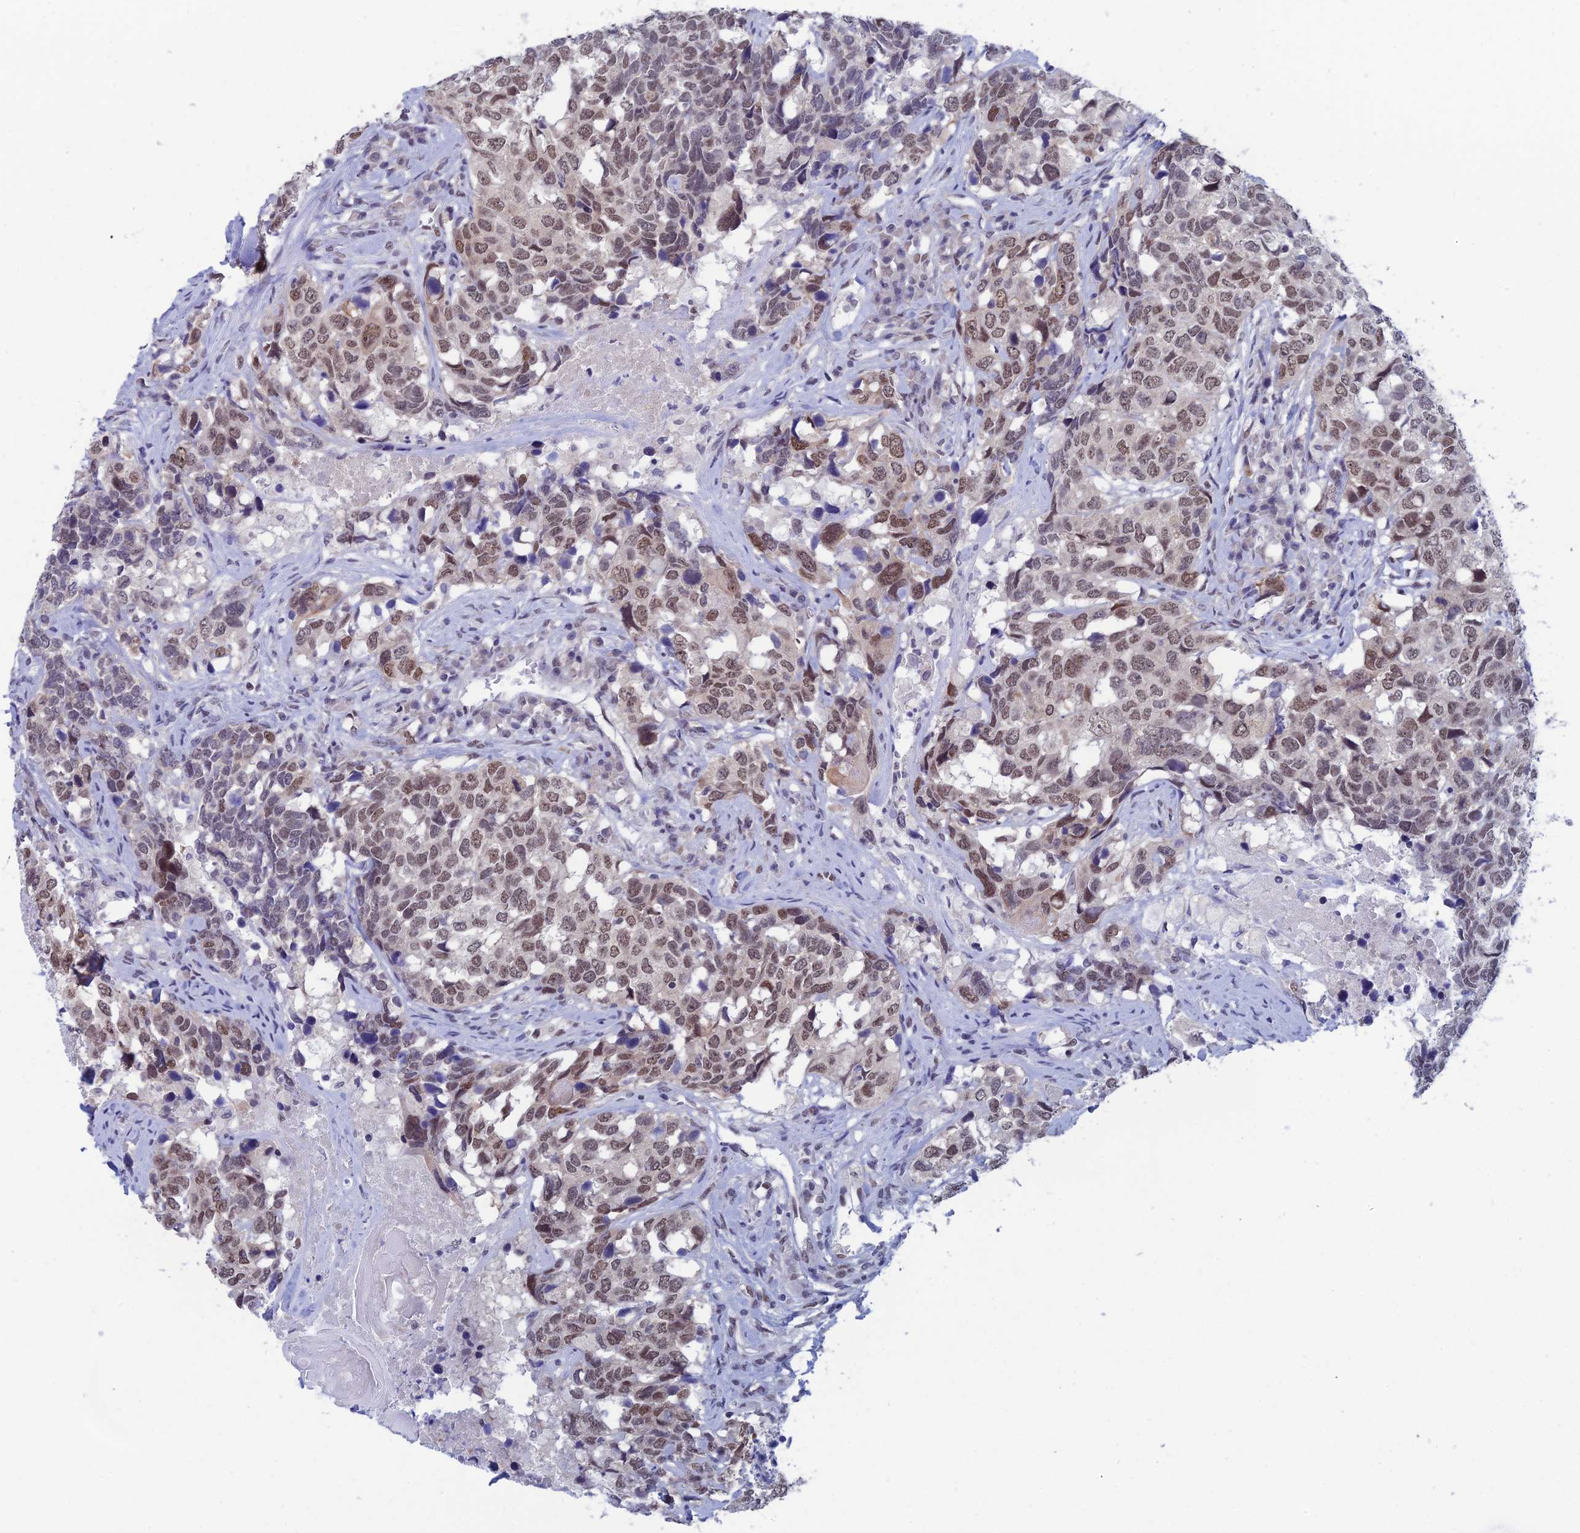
{"staining": {"intensity": "moderate", "quantity": ">75%", "location": "nuclear"}, "tissue": "head and neck cancer", "cell_type": "Tumor cells", "image_type": "cancer", "snomed": [{"axis": "morphology", "description": "Squamous cell carcinoma, NOS"}, {"axis": "topography", "description": "Head-Neck"}], "caption": "IHC image of head and neck cancer stained for a protein (brown), which demonstrates medium levels of moderate nuclear staining in about >75% of tumor cells.", "gene": "NABP2", "patient": {"sex": "male", "age": 66}}